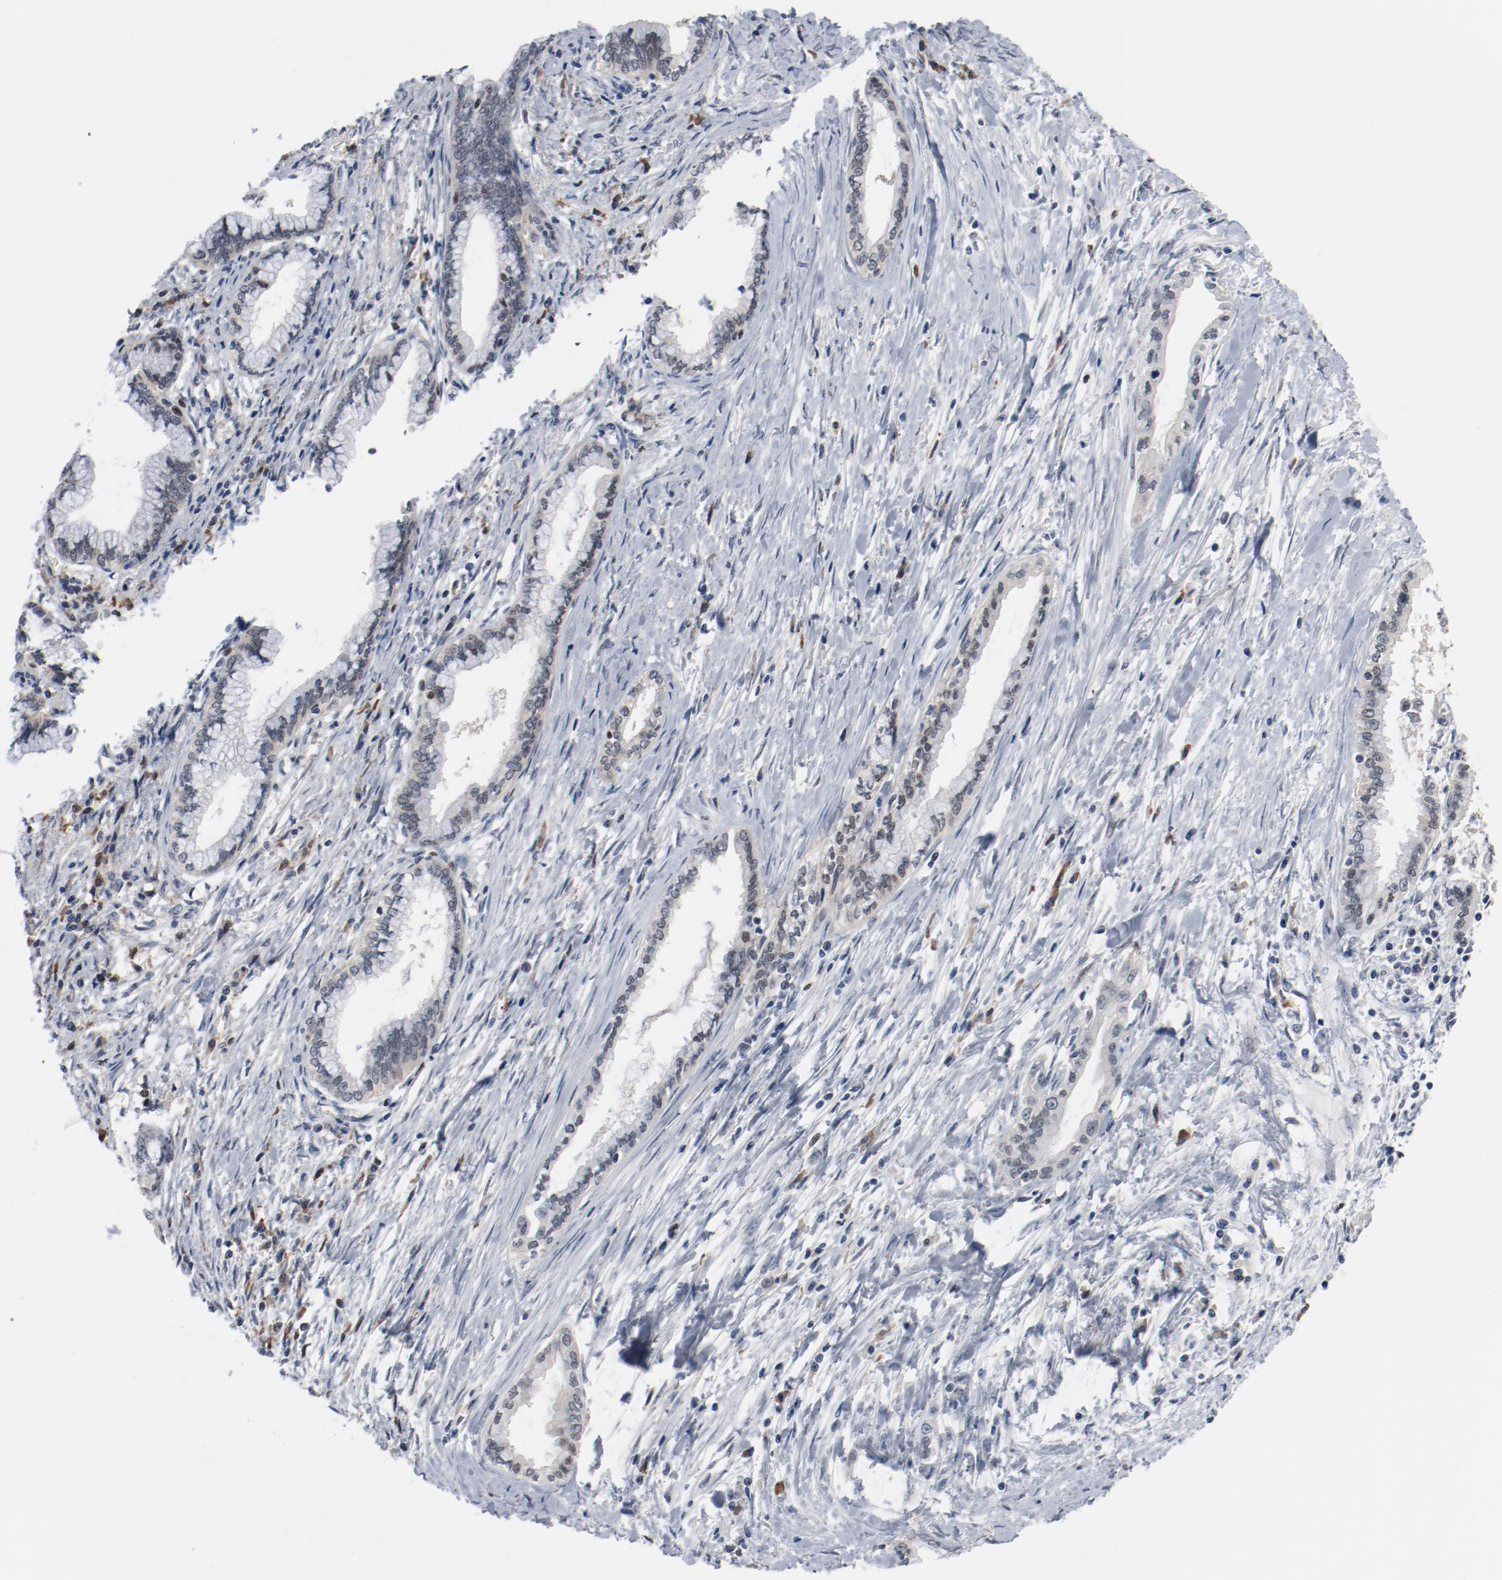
{"staining": {"intensity": "negative", "quantity": "none", "location": "none"}, "tissue": "pancreatic cancer", "cell_type": "Tumor cells", "image_type": "cancer", "snomed": [{"axis": "morphology", "description": "Adenocarcinoma, NOS"}, {"axis": "topography", "description": "Pancreas"}], "caption": "Tumor cells are negative for brown protein staining in pancreatic adenocarcinoma.", "gene": "FOXP1", "patient": {"sex": "female", "age": 64}}